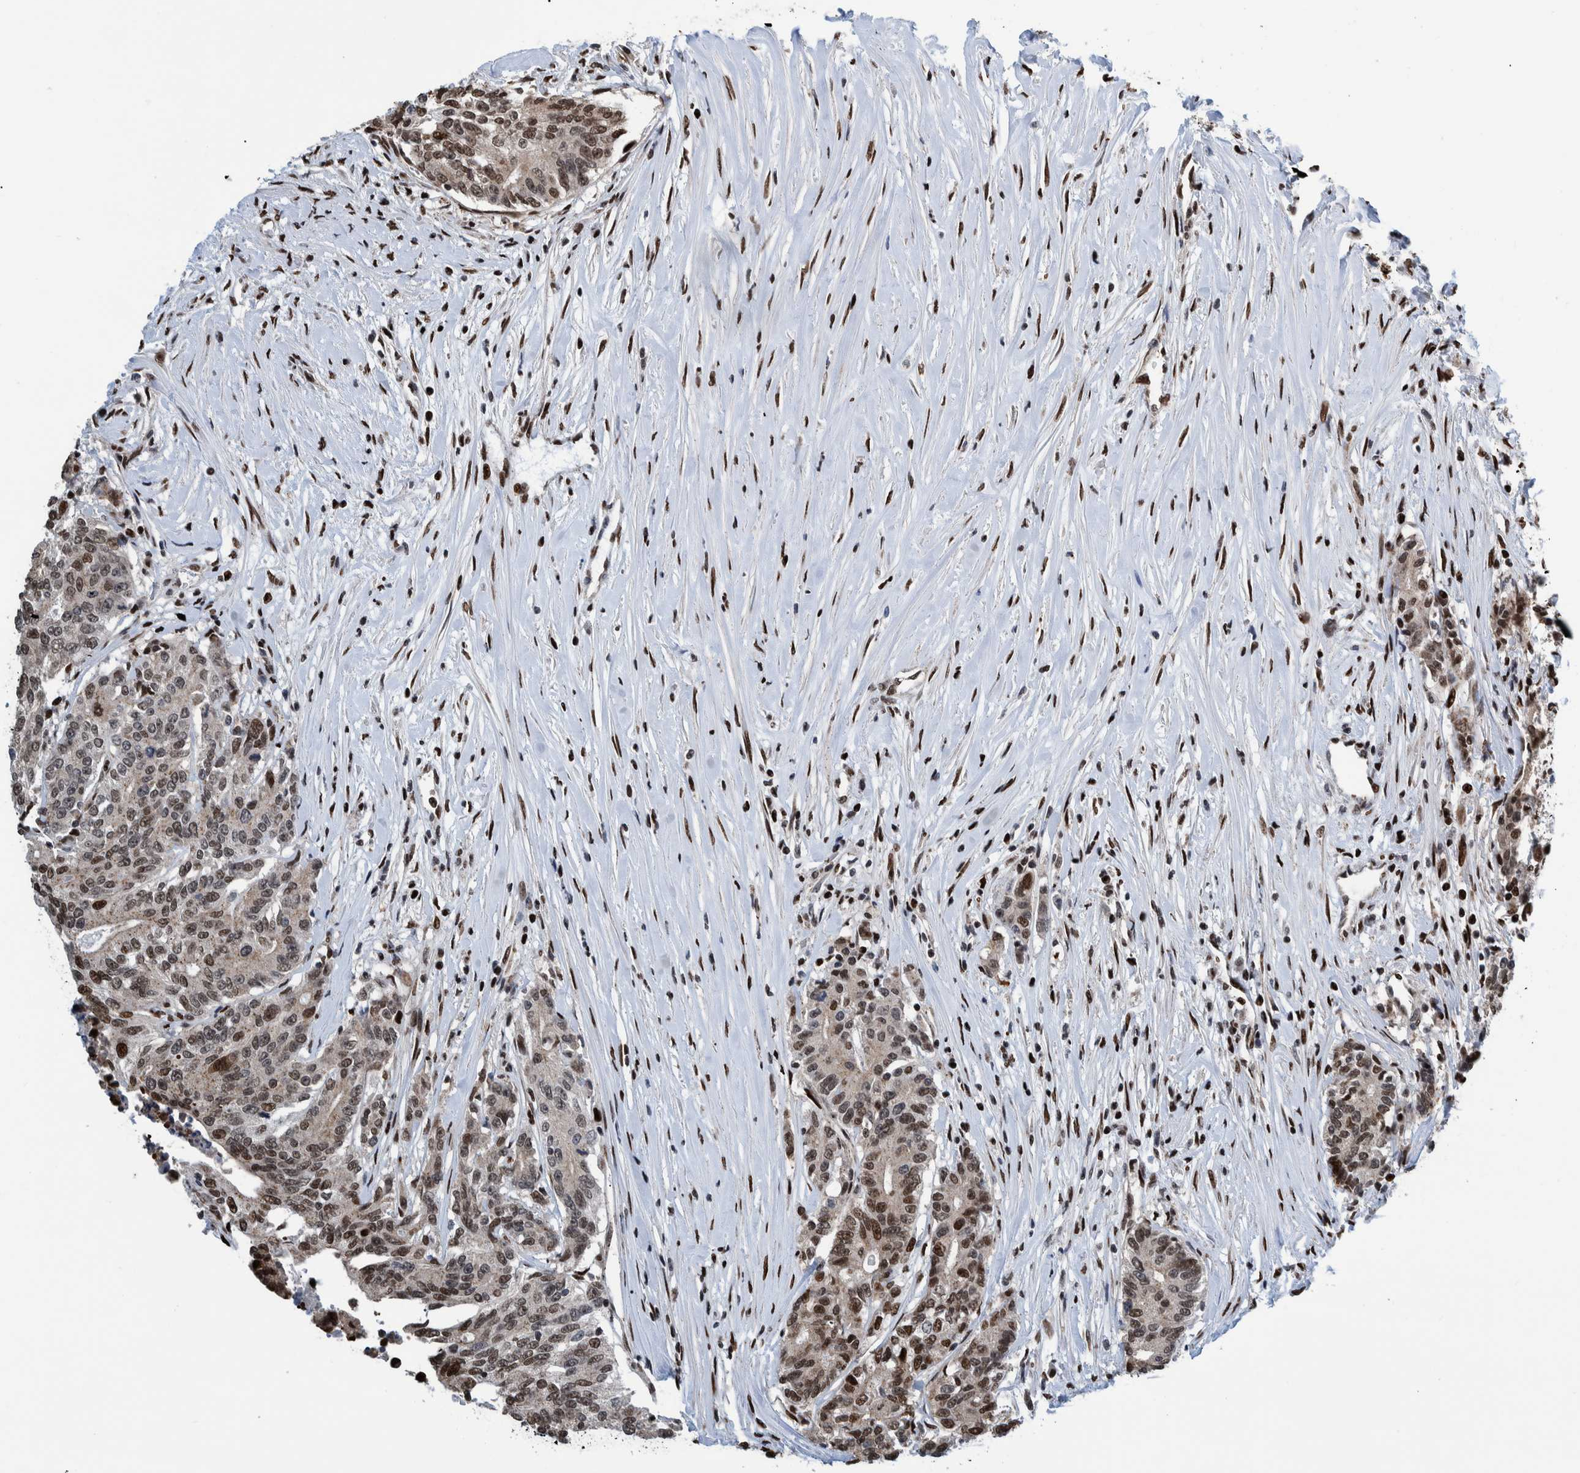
{"staining": {"intensity": "strong", "quantity": "25%-75%", "location": "nuclear"}, "tissue": "colorectal cancer", "cell_type": "Tumor cells", "image_type": "cancer", "snomed": [{"axis": "morphology", "description": "Adenocarcinoma, NOS"}, {"axis": "topography", "description": "Colon"}], "caption": "Brown immunohistochemical staining in colorectal cancer (adenocarcinoma) shows strong nuclear expression in approximately 25%-75% of tumor cells.", "gene": "HEATR9", "patient": {"sex": "female", "age": 77}}